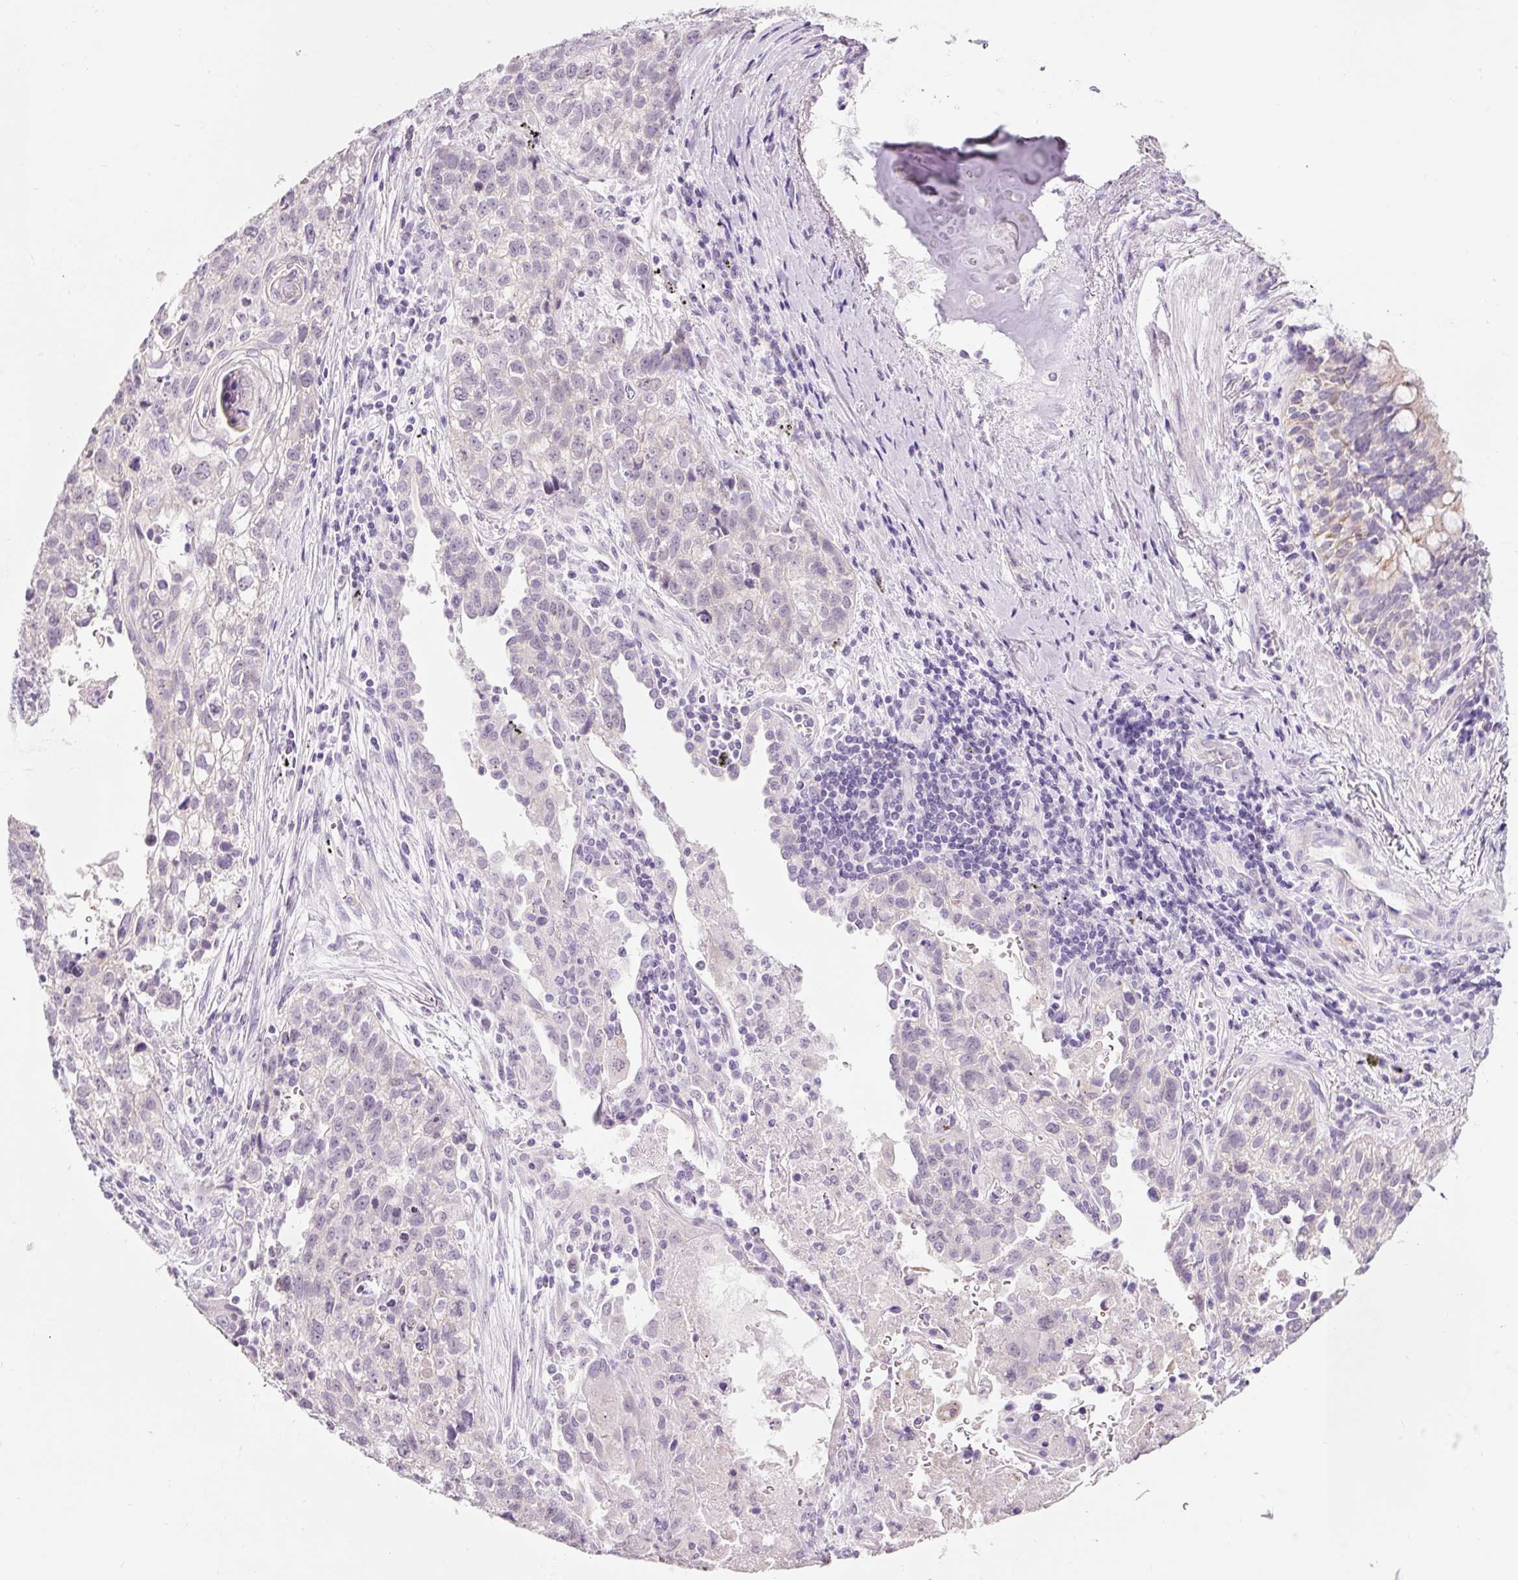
{"staining": {"intensity": "negative", "quantity": "none", "location": "none"}, "tissue": "lung cancer", "cell_type": "Tumor cells", "image_type": "cancer", "snomed": [{"axis": "morphology", "description": "Squamous cell carcinoma, NOS"}, {"axis": "topography", "description": "Lung"}], "caption": "Immunohistochemistry histopathology image of neoplastic tissue: human squamous cell carcinoma (lung) stained with DAB displays no significant protein positivity in tumor cells.", "gene": "DHRS11", "patient": {"sex": "male", "age": 74}}